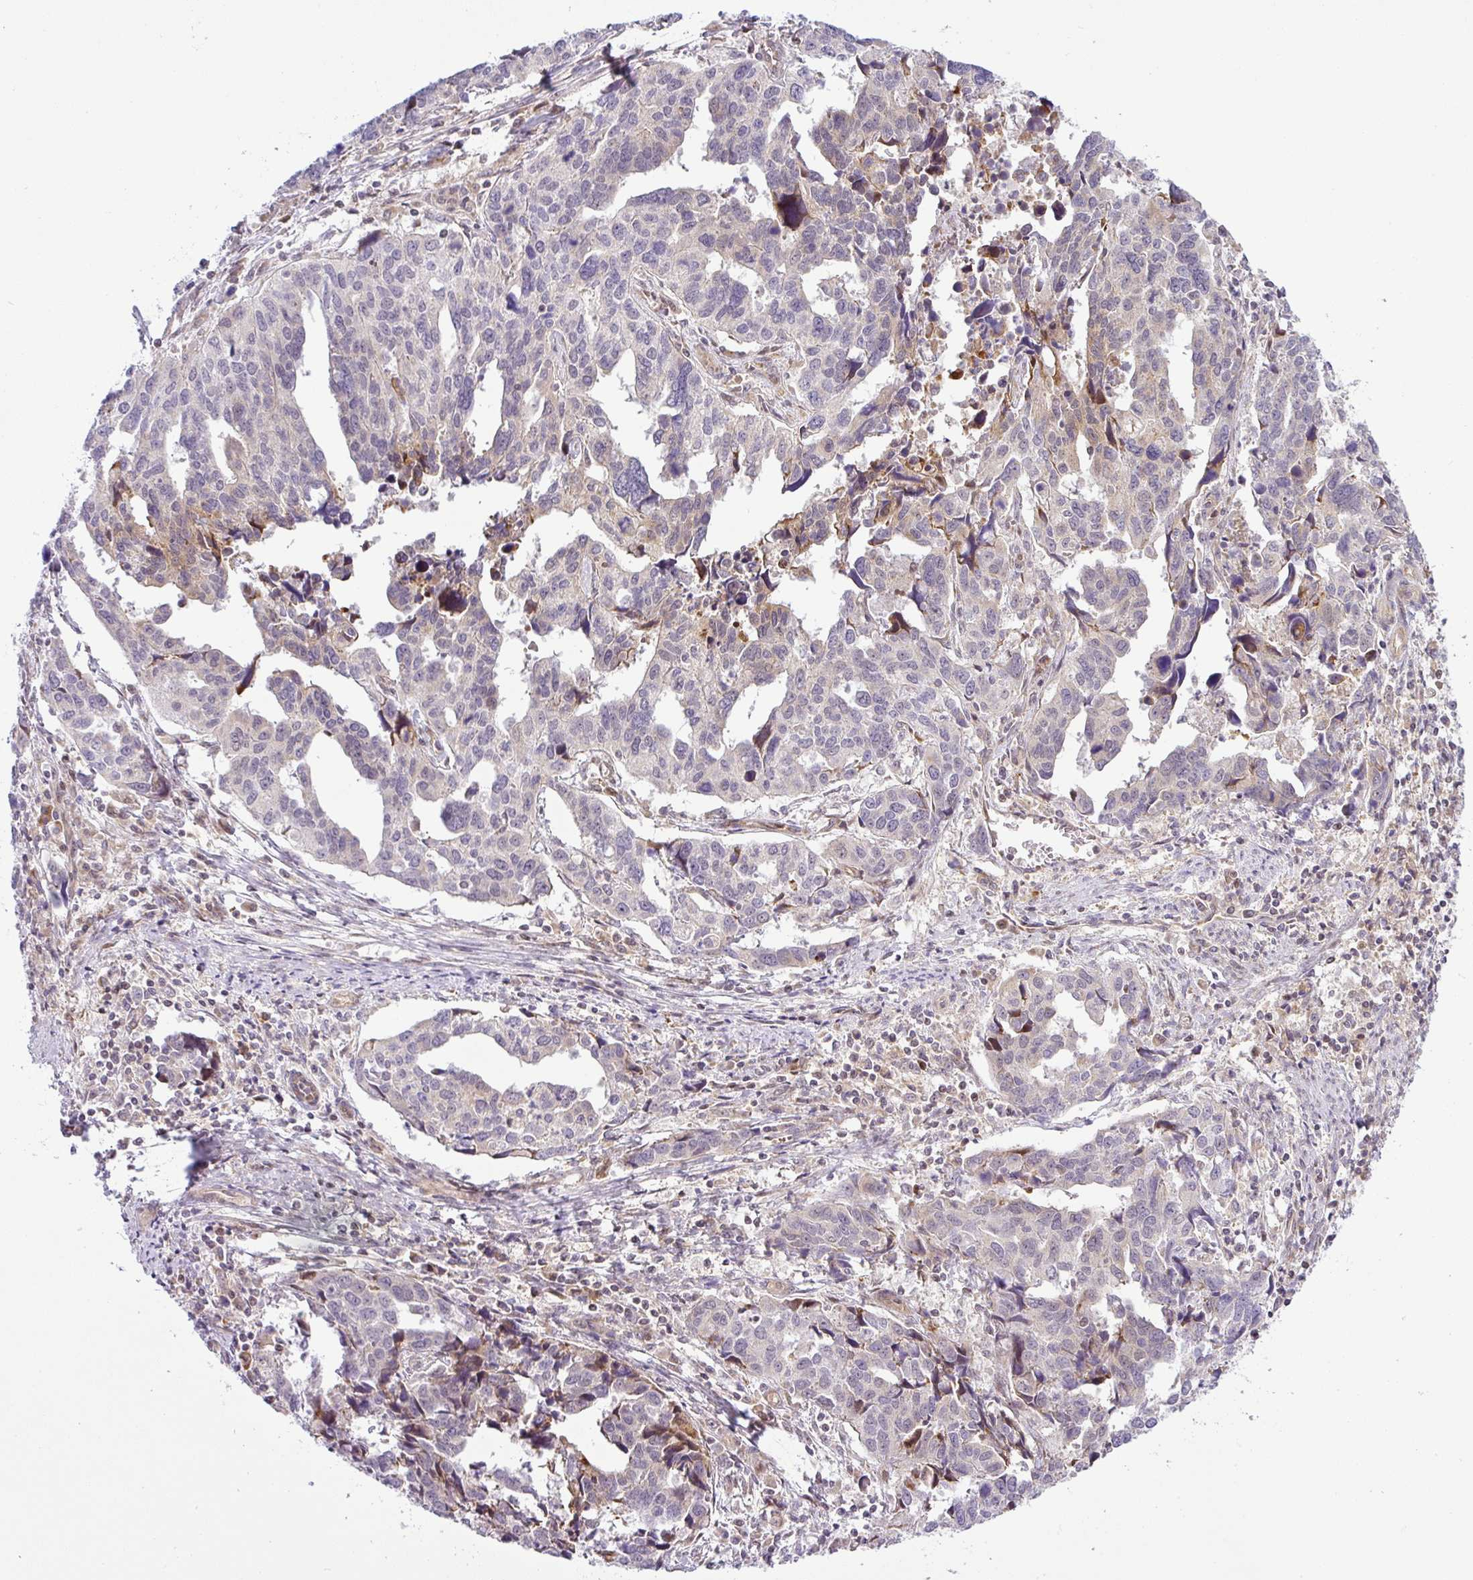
{"staining": {"intensity": "weak", "quantity": "25%-75%", "location": "cytoplasmic/membranous"}, "tissue": "endometrial cancer", "cell_type": "Tumor cells", "image_type": "cancer", "snomed": [{"axis": "morphology", "description": "Adenocarcinoma, NOS"}, {"axis": "topography", "description": "Endometrium"}], "caption": "A brown stain highlights weak cytoplasmic/membranous expression of a protein in human adenocarcinoma (endometrial) tumor cells. (DAB IHC with brightfield microscopy, high magnification).", "gene": "NDUFB2", "patient": {"sex": "female", "age": 73}}